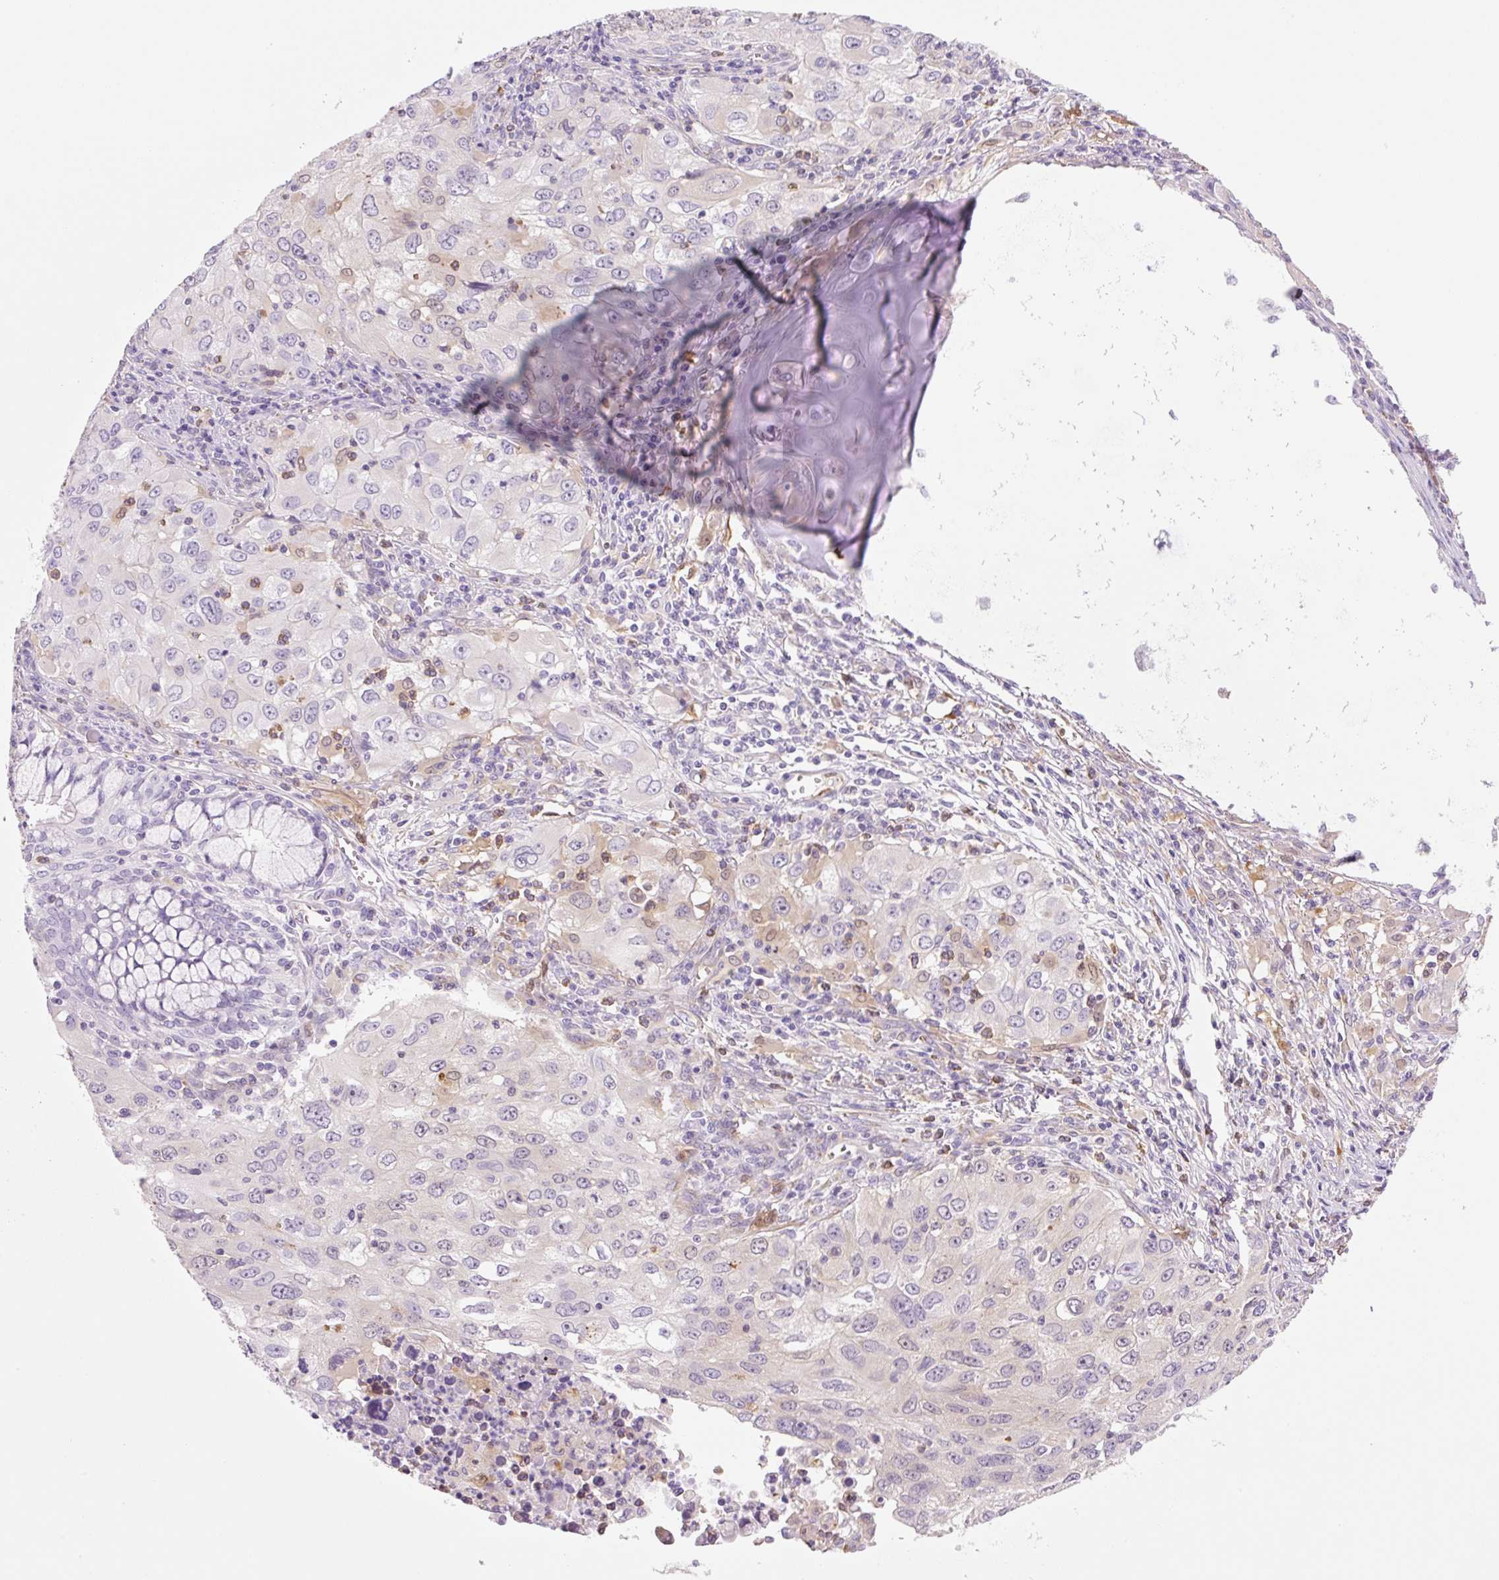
{"staining": {"intensity": "weak", "quantity": "<25%", "location": "cytoplasmic/membranous"}, "tissue": "lung cancer", "cell_type": "Tumor cells", "image_type": "cancer", "snomed": [{"axis": "morphology", "description": "Adenocarcinoma, NOS"}, {"axis": "morphology", "description": "Adenocarcinoma, metastatic, NOS"}, {"axis": "topography", "description": "Lymph node"}, {"axis": "topography", "description": "Lung"}], "caption": "Human lung cancer (adenocarcinoma) stained for a protein using immunohistochemistry shows no staining in tumor cells.", "gene": "FABP5", "patient": {"sex": "female", "age": 42}}